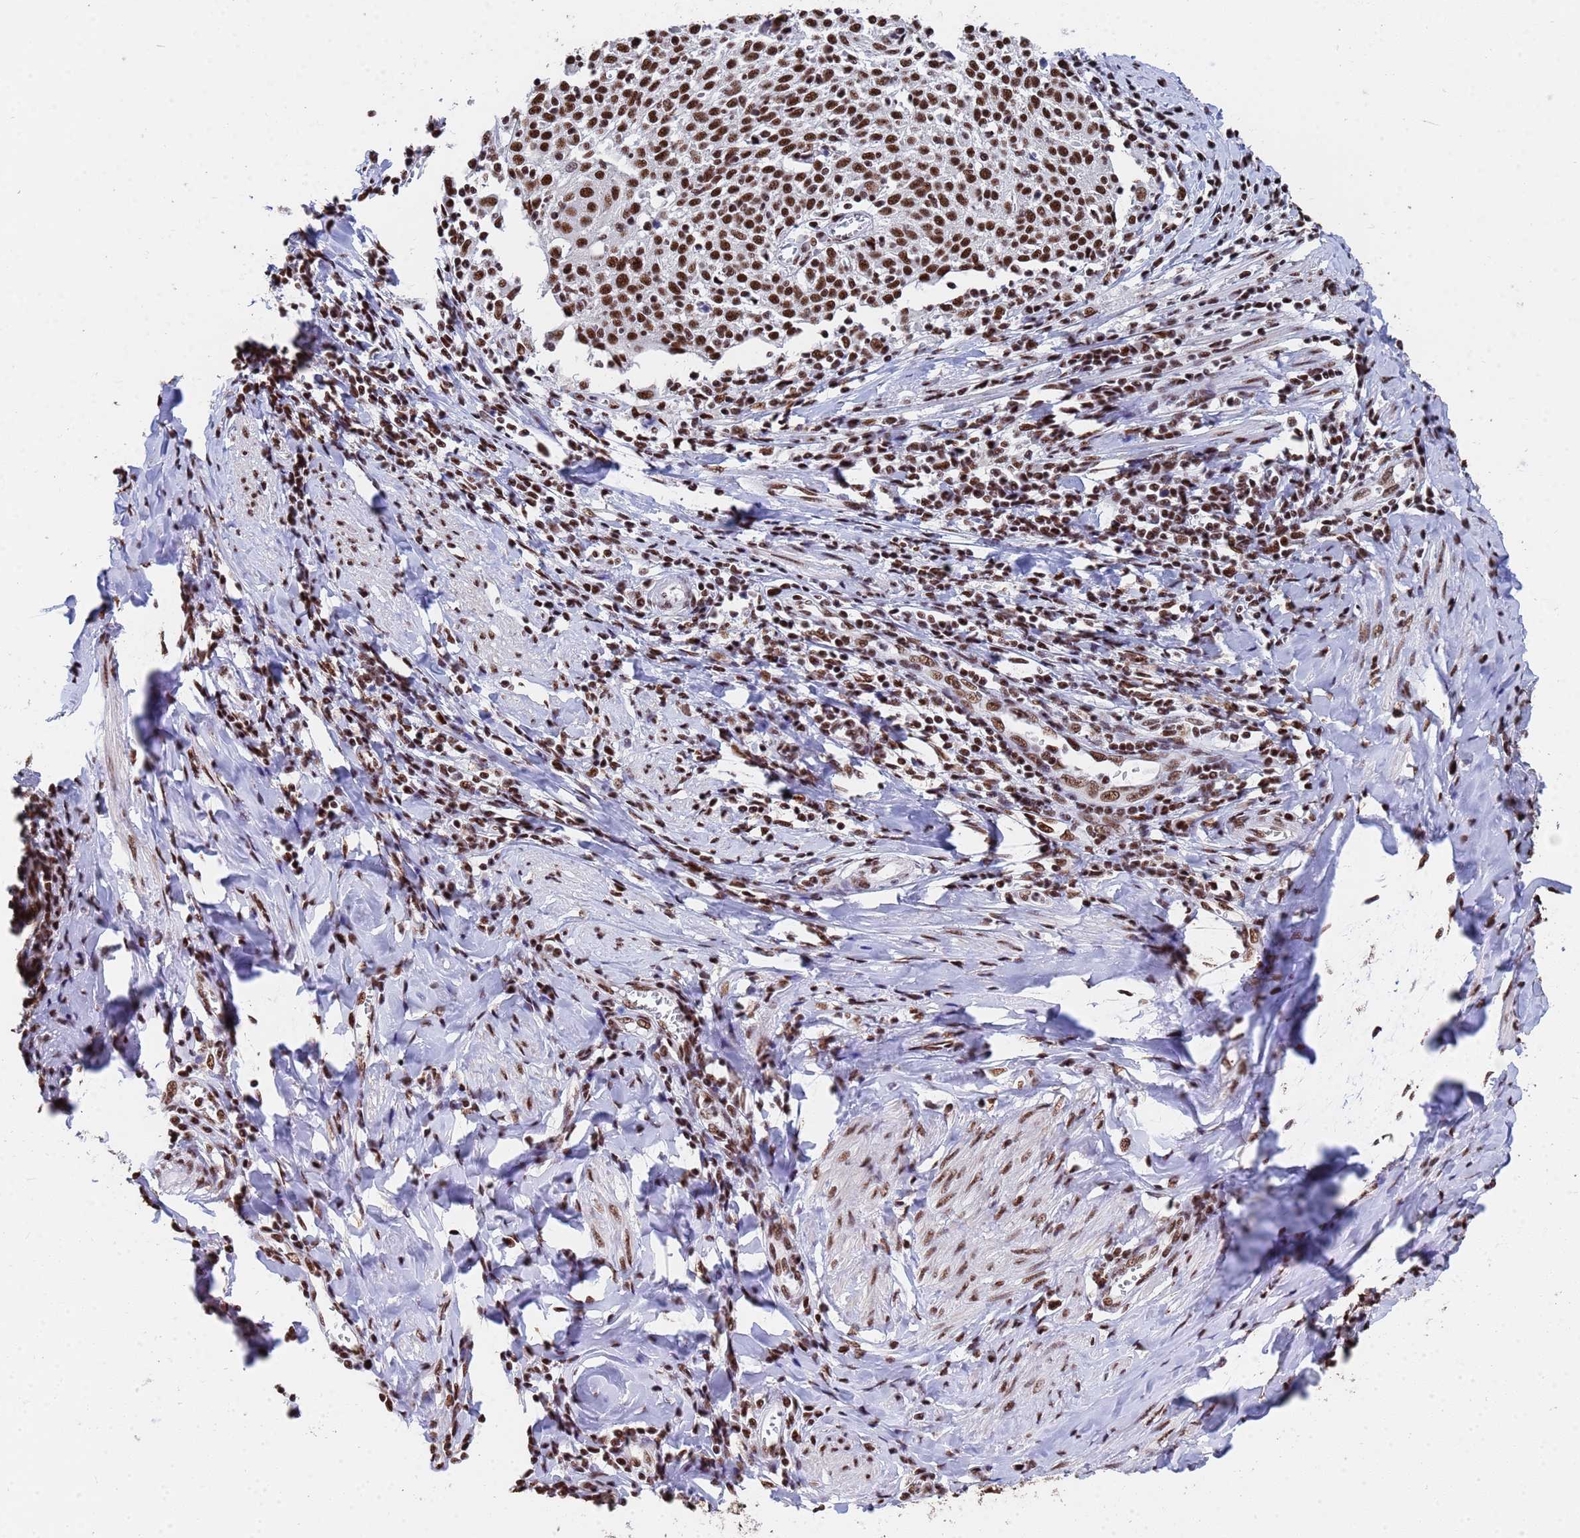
{"staining": {"intensity": "strong", "quantity": ">75%", "location": "nuclear"}, "tissue": "cervical cancer", "cell_type": "Tumor cells", "image_type": "cancer", "snomed": [{"axis": "morphology", "description": "Squamous cell carcinoma, NOS"}, {"axis": "topography", "description": "Cervix"}], "caption": "This micrograph displays IHC staining of human cervical squamous cell carcinoma, with high strong nuclear expression in approximately >75% of tumor cells.", "gene": "SF3B2", "patient": {"sex": "female", "age": 52}}